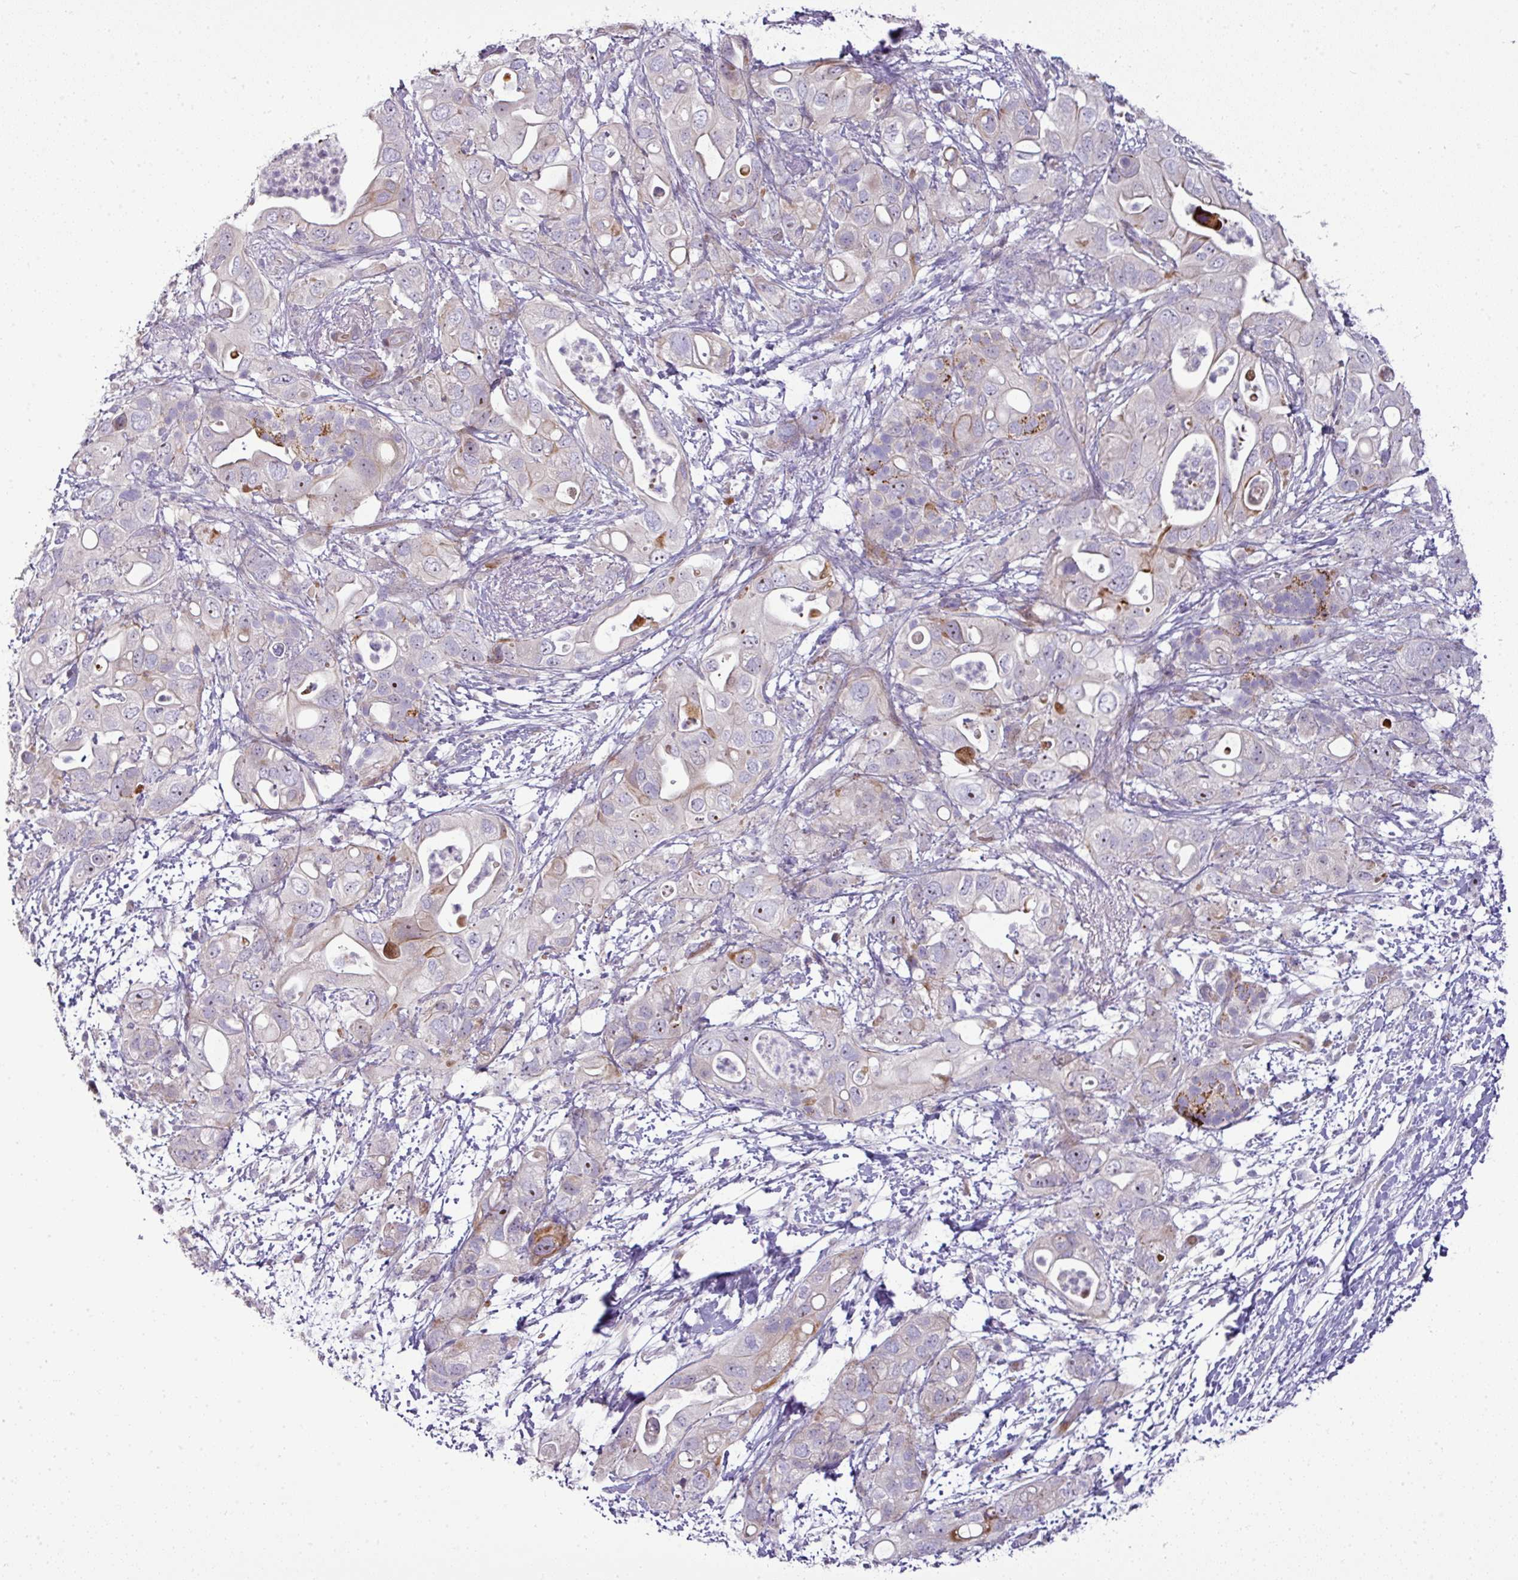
{"staining": {"intensity": "moderate", "quantity": "<25%", "location": "cytoplasmic/membranous"}, "tissue": "pancreatic cancer", "cell_type": "Tumor cells", "image_type": "cancer", "snomed": [{"axis": "morphology", "description": "Adenocarcinoma, NOS"}, {"axis": "topography", "description": "Pancreas"}], "caption": "High-power microscopy captured an IHC histopathology image of pancreatic cancer, revealing moderate cytoplasmic/membranous expression in about <25% of tumor cells. The protein is shown in brown color, while the nuclei are stained blue.", "gene": "ATP6V1F", "patient": {"sex": "female", "age": 72}}